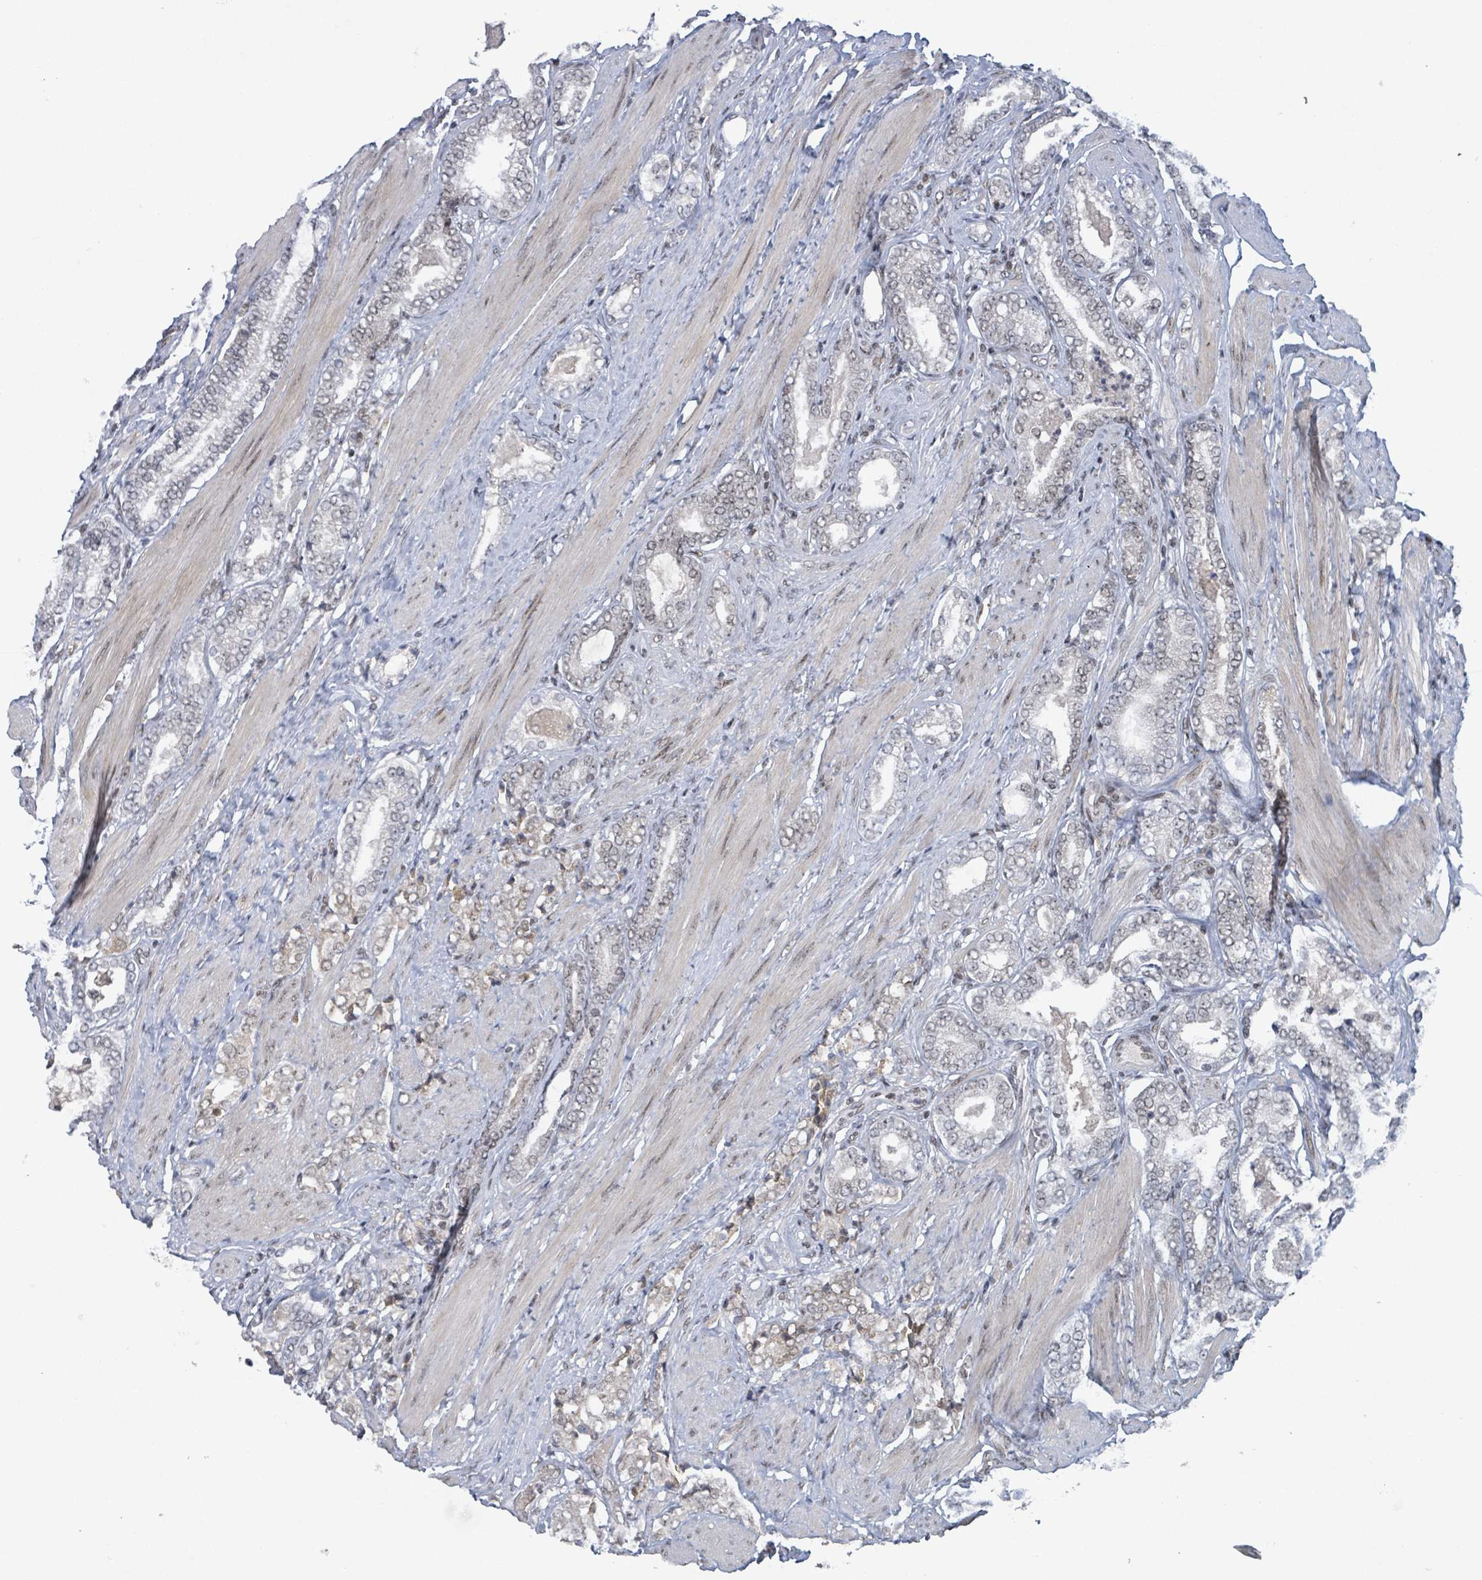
{"staining": {"intensity": "weak", "quantity": "<25%", "location": "nuclear"}, "tissue": "prostate cancer", "cell_type": "Tumor cells", "image_type": "cancer", "snomed": [{"axis": "morphology", "description": "Adenocarcinoma, High grade"}, {"axis": "topography", "description": "Prostate"}], "caption": "The immunohistochemistry micrograph has no significant expression in tumor cells of prostate adenocarcinoma (high-grade) tissue.", "gene": "BANP", "patient": {"sex": "male", "age": 71}}